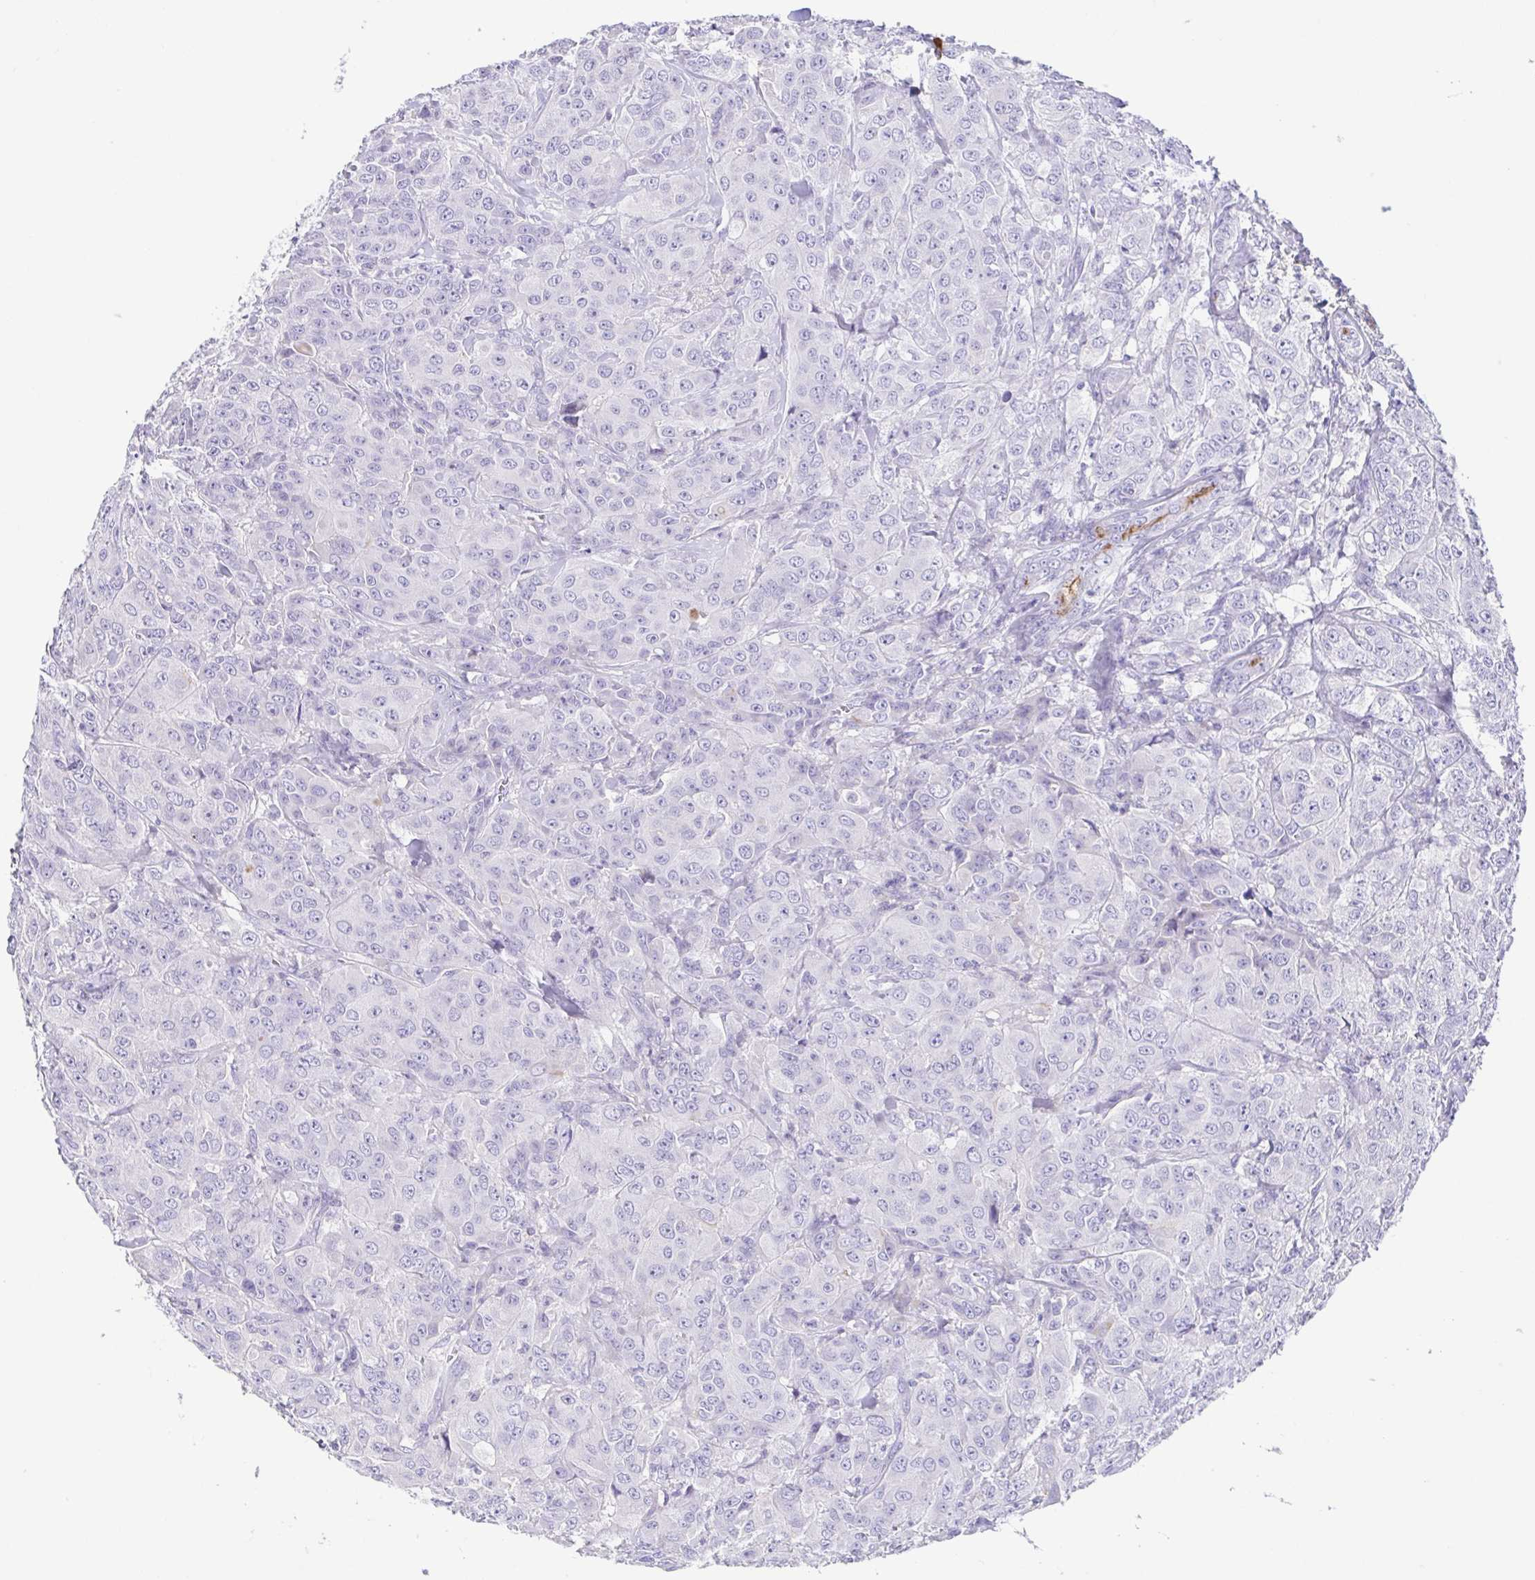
{"staining": {"intensity": "negative", "quantity": "none", "location": "none"}, "tissue": "breast cancer", "cell_type": "Tumor cells", "image_type": "cancer", "snomed": [{"axis": "morphology", "description": "Normal tissue, NOS"}, {"axis": "morphology", "description": "Duct carcinoma"}, {"axis": "topography", "description": "Breast"}], "caption": "A photomicrograph of breast cancer stained for a protein exhibits no brown staining in tumor cells.", "gene": "ARPP21", "patient": {"sex": "female", "age": 43}}